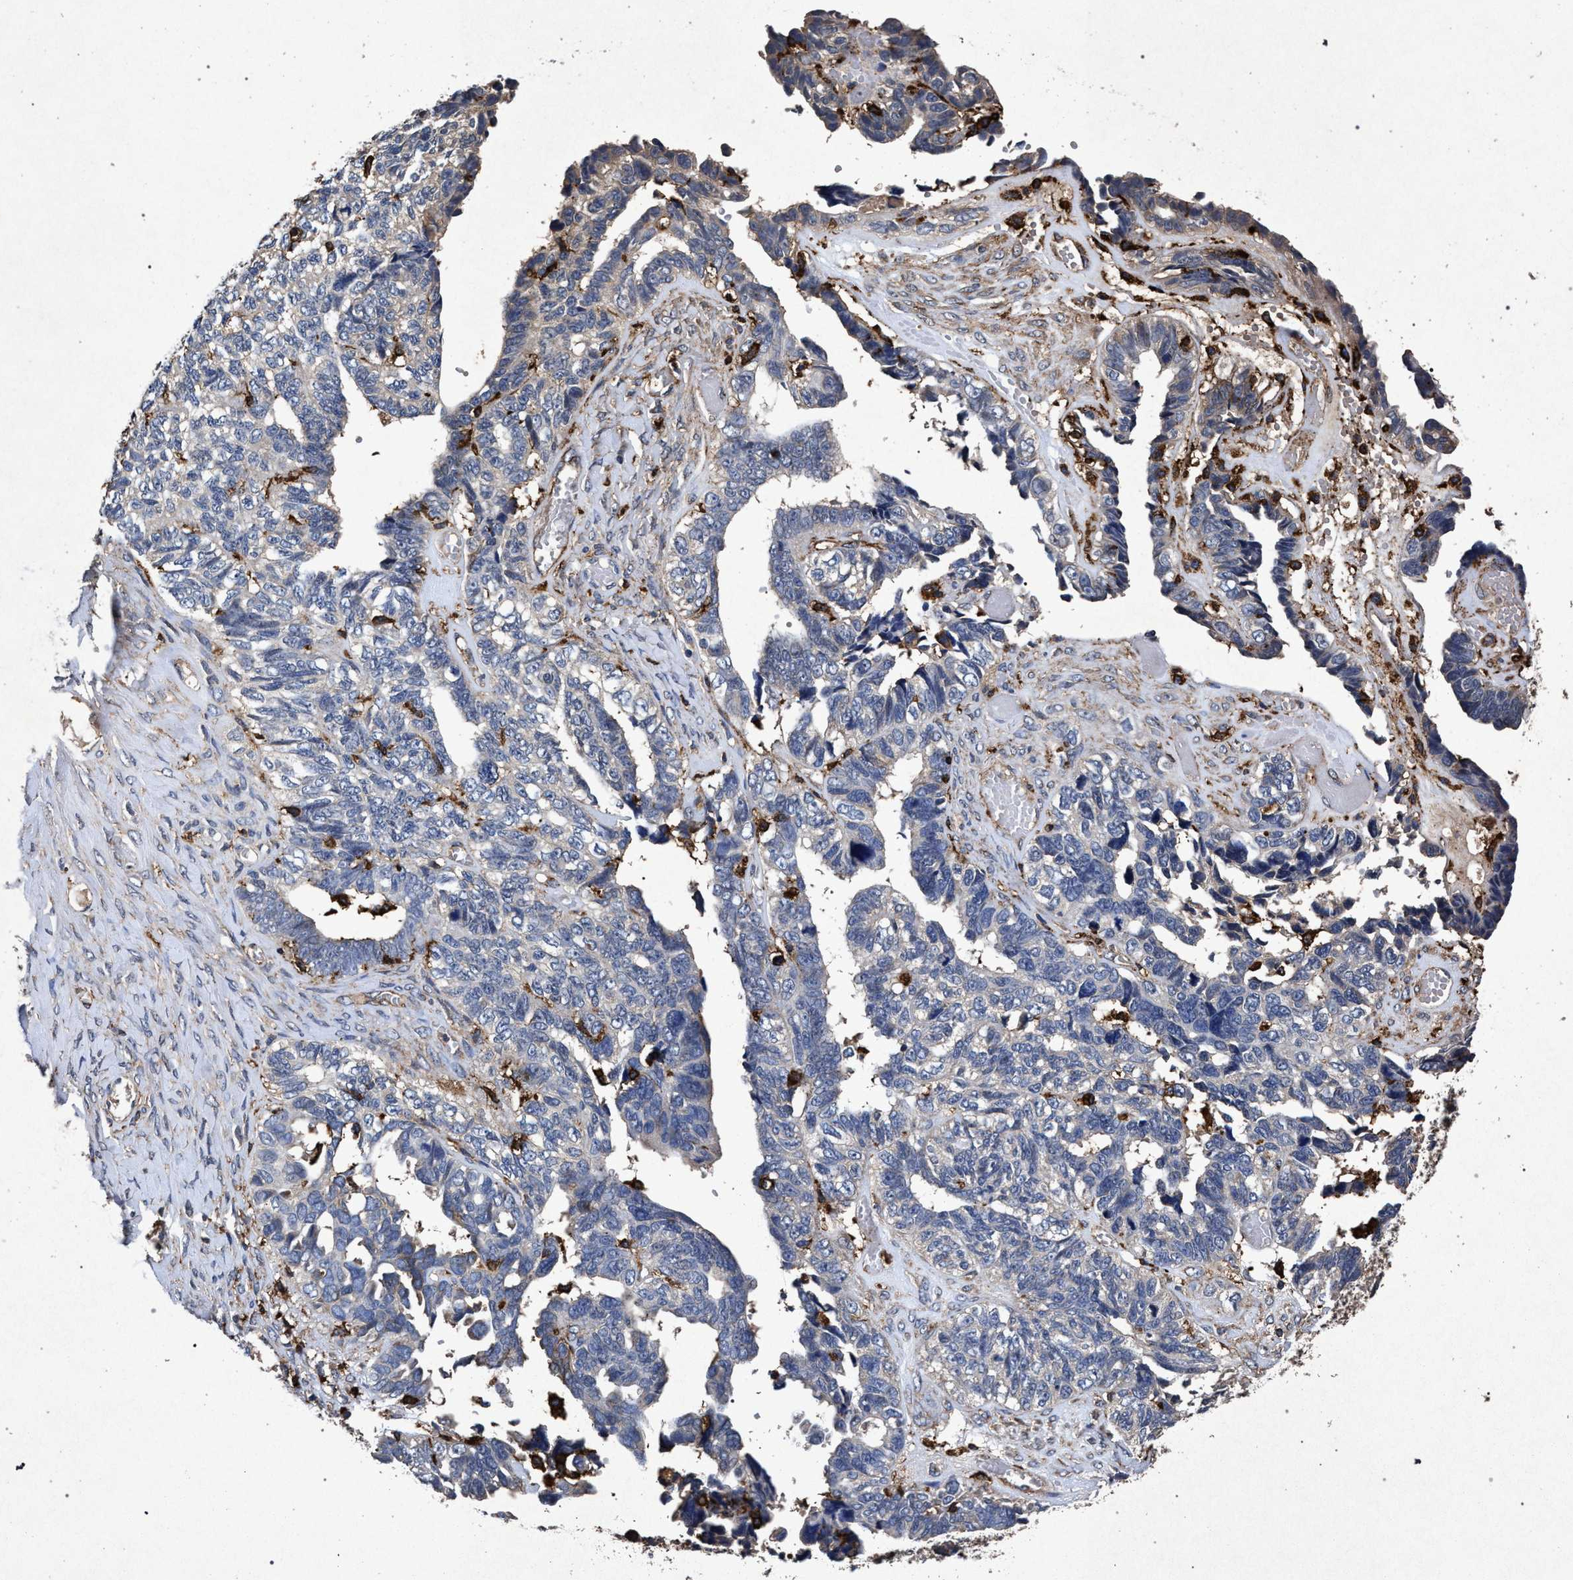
{"staining": {"intensity": "negative", "quantity": "none", "location": "none"}, "tissue": "ovarian cancer", "cell_type": "Tumor cells", "image_type": "cancer", "snomed": [{"axis": "morphology", "description": "Cystadenocarcinoma, serous, NOS"}, {"axis": "topography", "description": "Ovary"}], "caption": "IHC of human ovarian cancer shows no staining in tumor cells.", "gene": "MARCKS", "patient": {"sex": "female", "age": 79}}